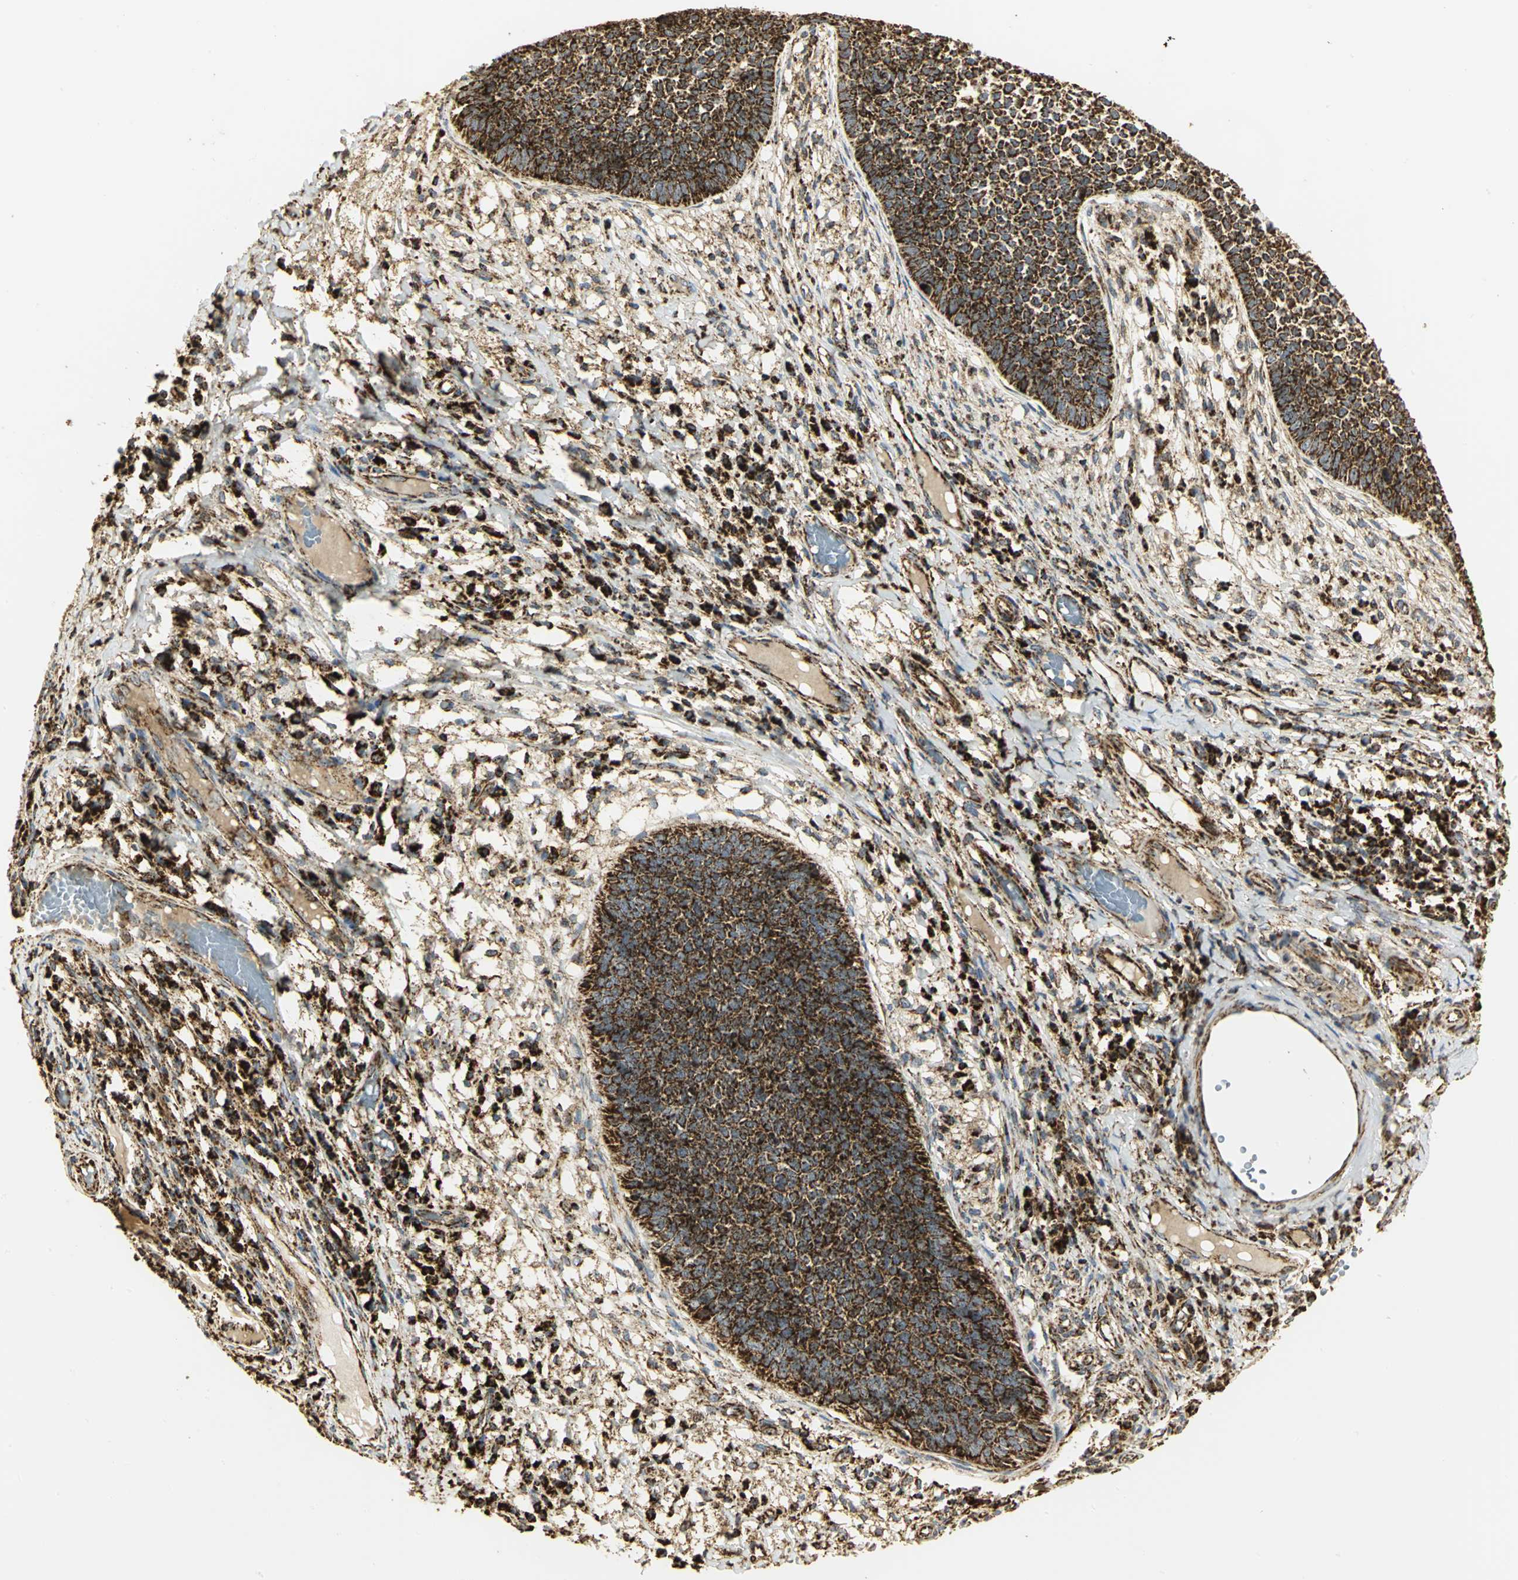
{"staining": {"intensity": "strong", "quantity": ">75%", "location": "cytoplasmic/membranous"}, "tissue": "skin cancer", "cell_type": "Tumor cells", "image_type": "cancer", "snomed": [{"axis": "morphology", "description": "Basal cell carcinoma"}, {"axis": "topography", "description": "Skin"}], "caption": "Protein analysis of skin cancer (basal cell carcinoma) tissue demonstrates strong cytoplasmic/membranous positivity in approximately >75% of tumor cells. Immunohistochemistry (ihc) stains the protein of interest in brown and the nuclei are stained blue.", "gene": "VDAC1", "patient": {"sex": "female", "age": 84}}